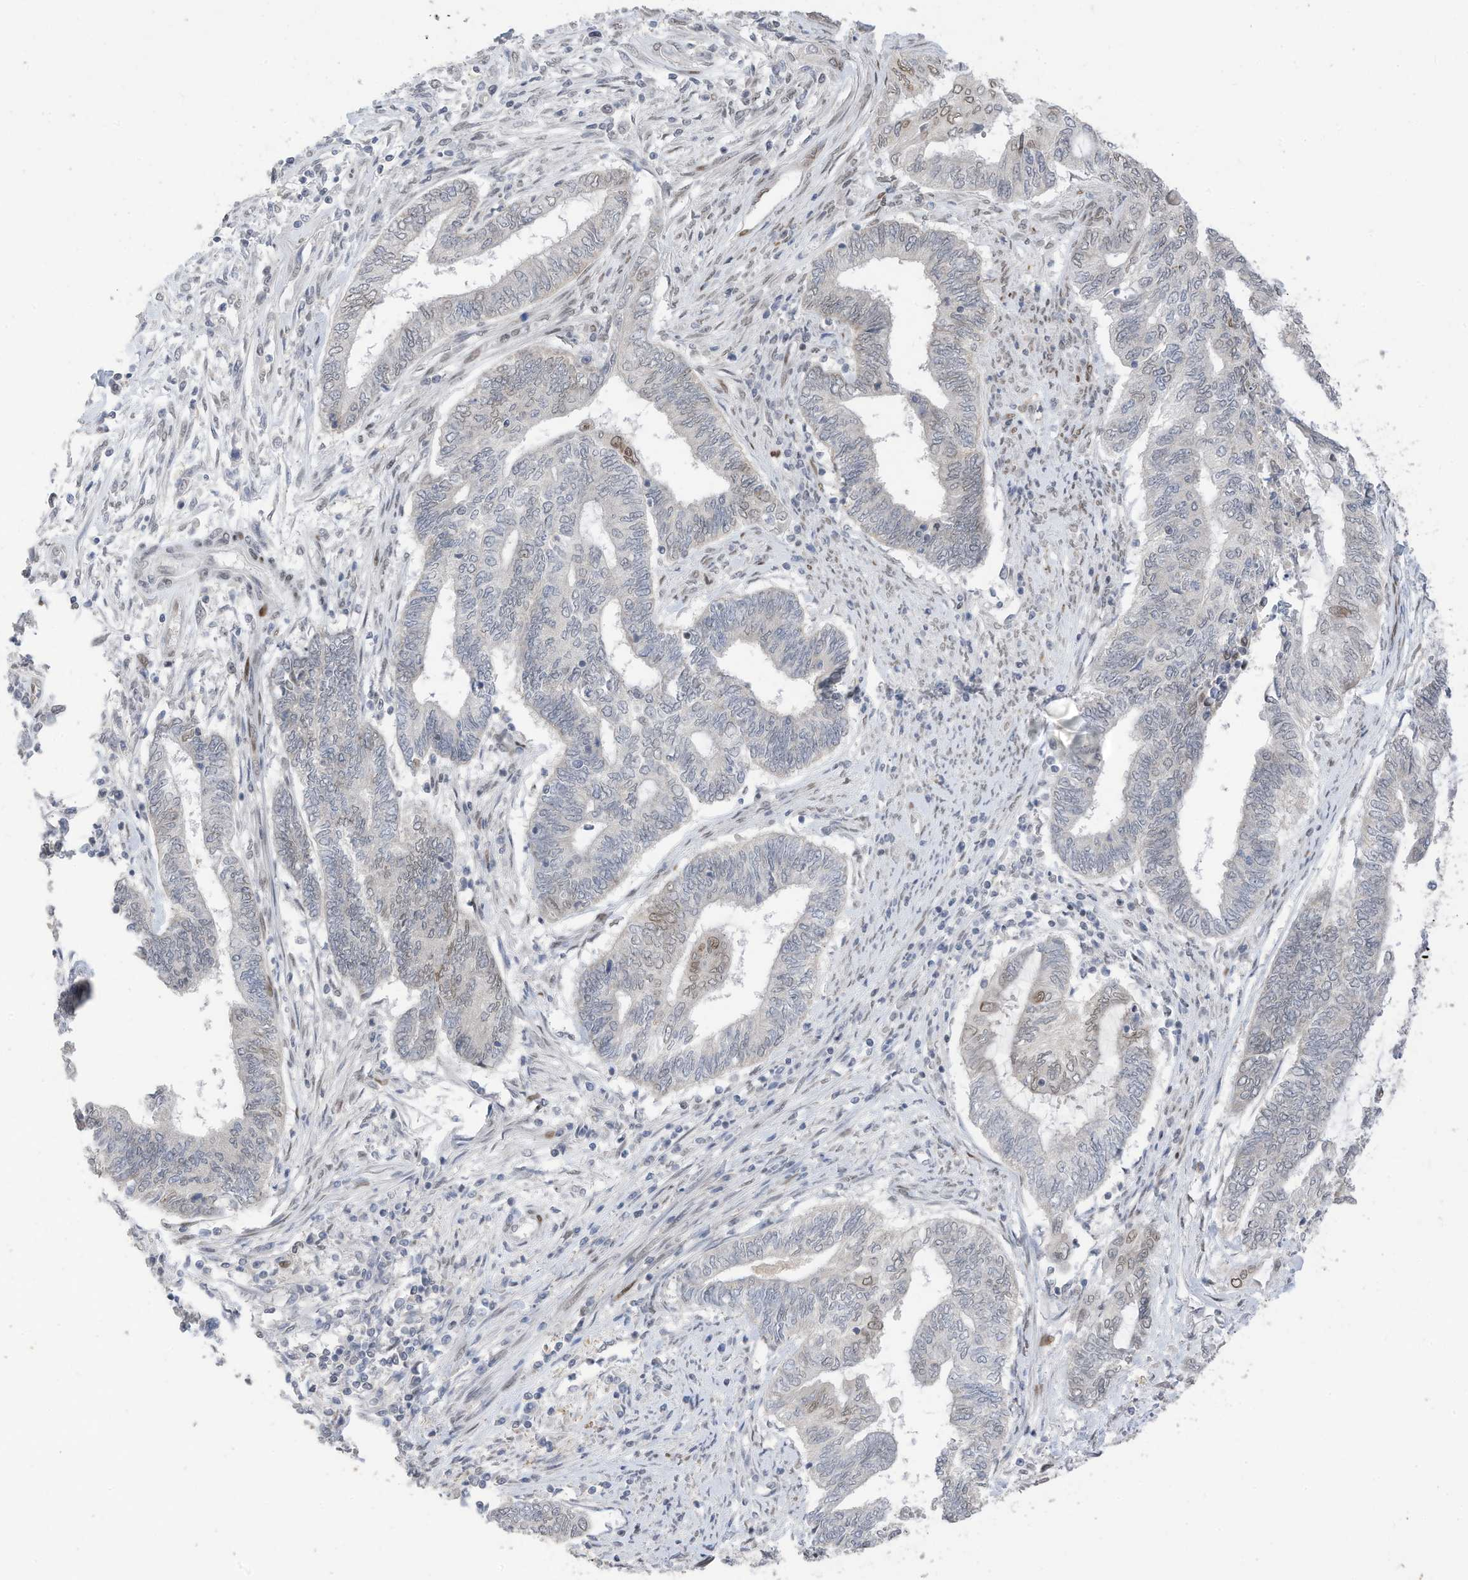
{"staining": {"intensity": "moderate", "quantity": "<25%", "location": "nuclear"}, "tissue": "endometrial cancer", "cell_type": "Tumor cells", "image_type": "cancer", "snomed": [{"axis": "morphology", "description": "Adenocarcinoma, NOS"}, {"axis": "topography", "description": "Uterus"}, {"axis": "topography", "description": "Endometrium"}], "caption": "Protein expression analysis of human adenocarcinoma (endometrial) reveals moderate nuclear positivity in about <25% of tumor cells.", "gene": "RABL3", "patient": {"sex": "female", "age": 70}}